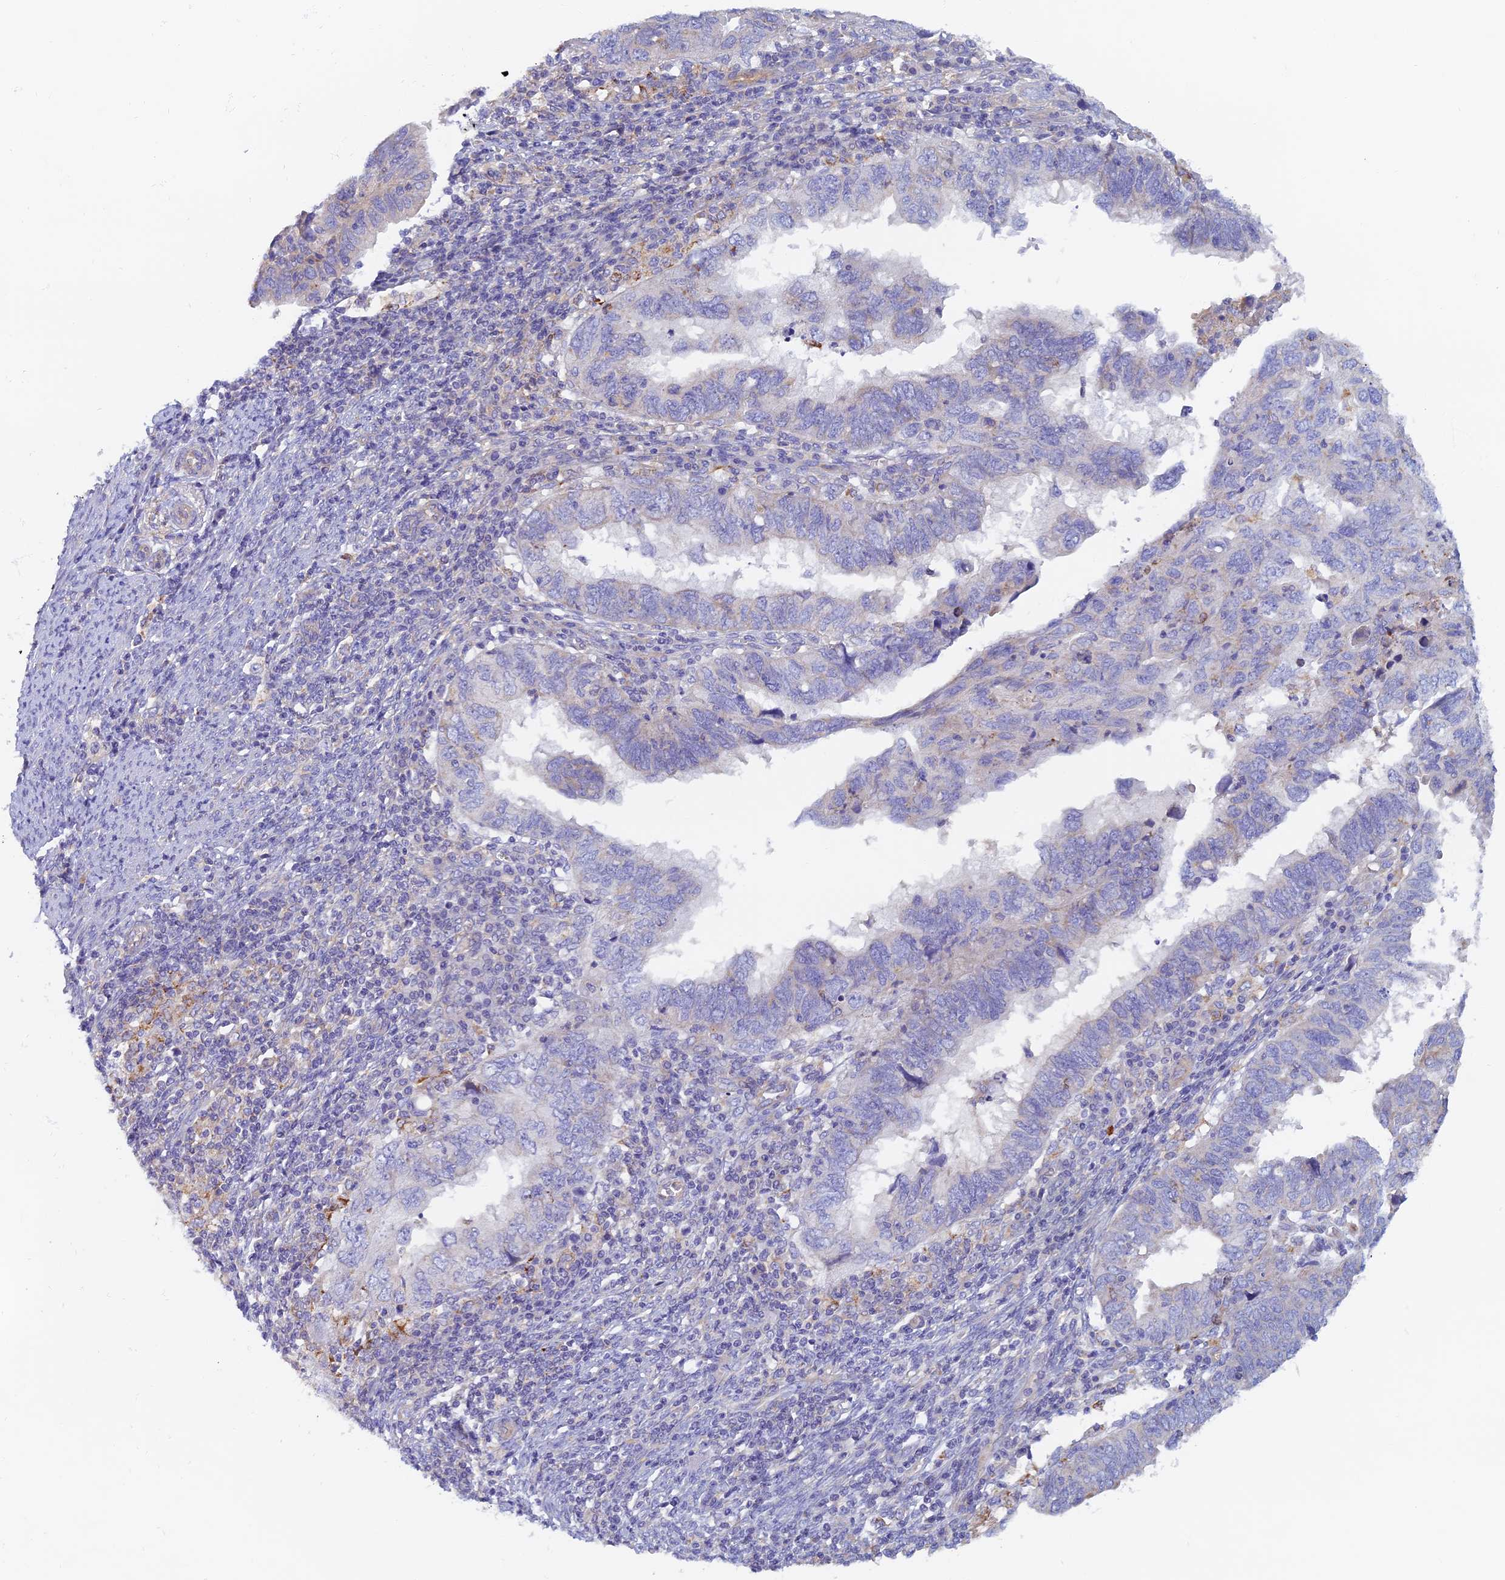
{"staining": {"intensity": "negative", "quantity": "none", "location": "none"}, "tissue": "endometrial cancer", "cell_type": "Tumor cells", "image_type": "cancer", "snomed": [{"axis": "morphology", "description": "Adenocarcinoma, NOS"}, {"axis": "topography", "description": "Uterus"}], "caption": "A photomicrograph of endometrial adenocarcinoma stained for a protein reveals no brown staining in tumor cells.", "gene": "TMEM44", "patient": {"sex": "female", "age": 77}}